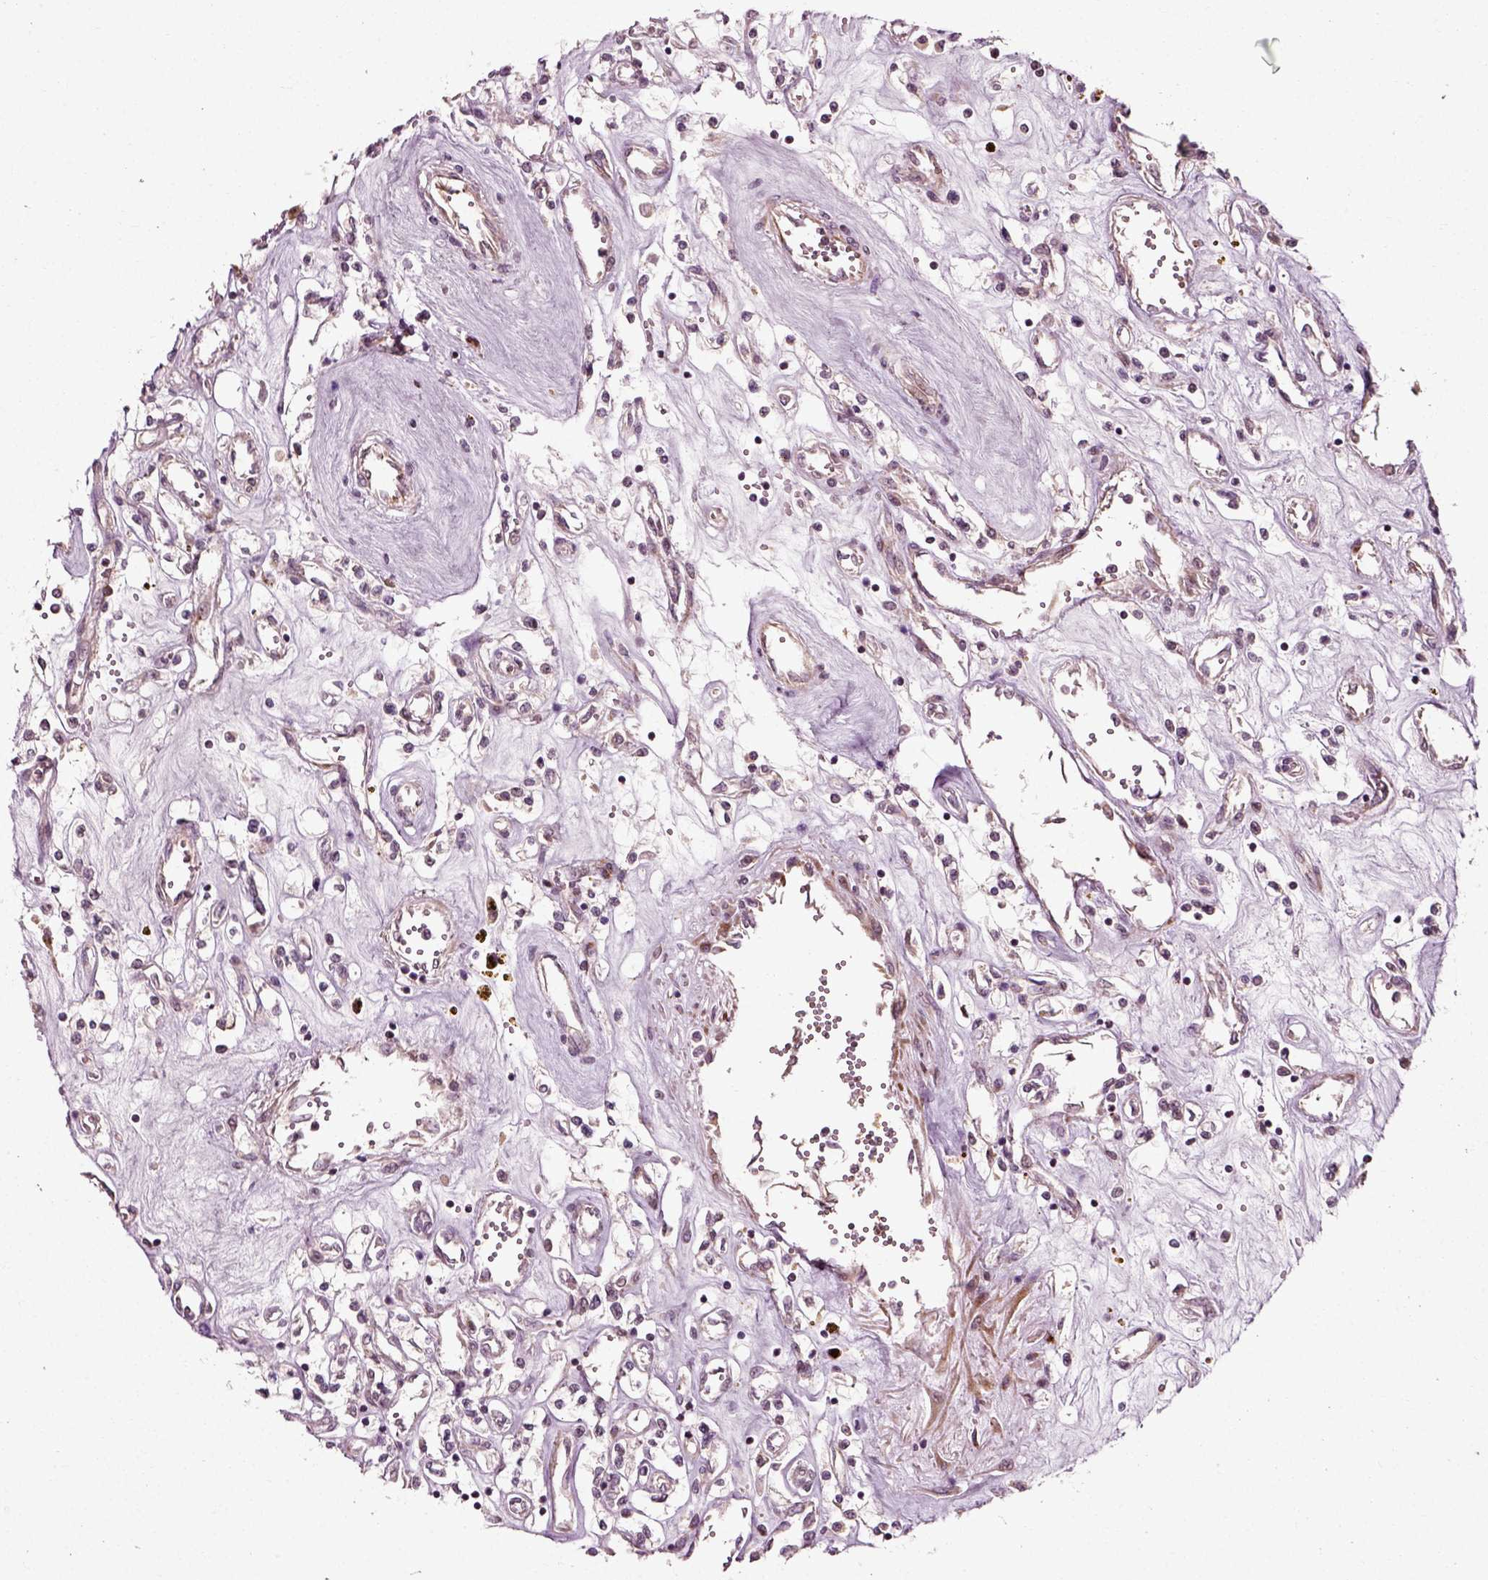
{"staining": {"intensity": "negative", "quantity": "none", "location": "none"}, "tissue": "renal cancer", "cell_type": "Tumor cells", "image_type": "cancer", "snomed": [{"axis": "morphology", "description": "Adenocarcinoma, NOS"}, {"axis": "topography", "description": "Kidney"}], "caption": "Tumor cells show no significant positivity in renal cancer (adenocarcinoma).", "gene": "PLCD3", "patient": {"sex": "female", "age": 59}}